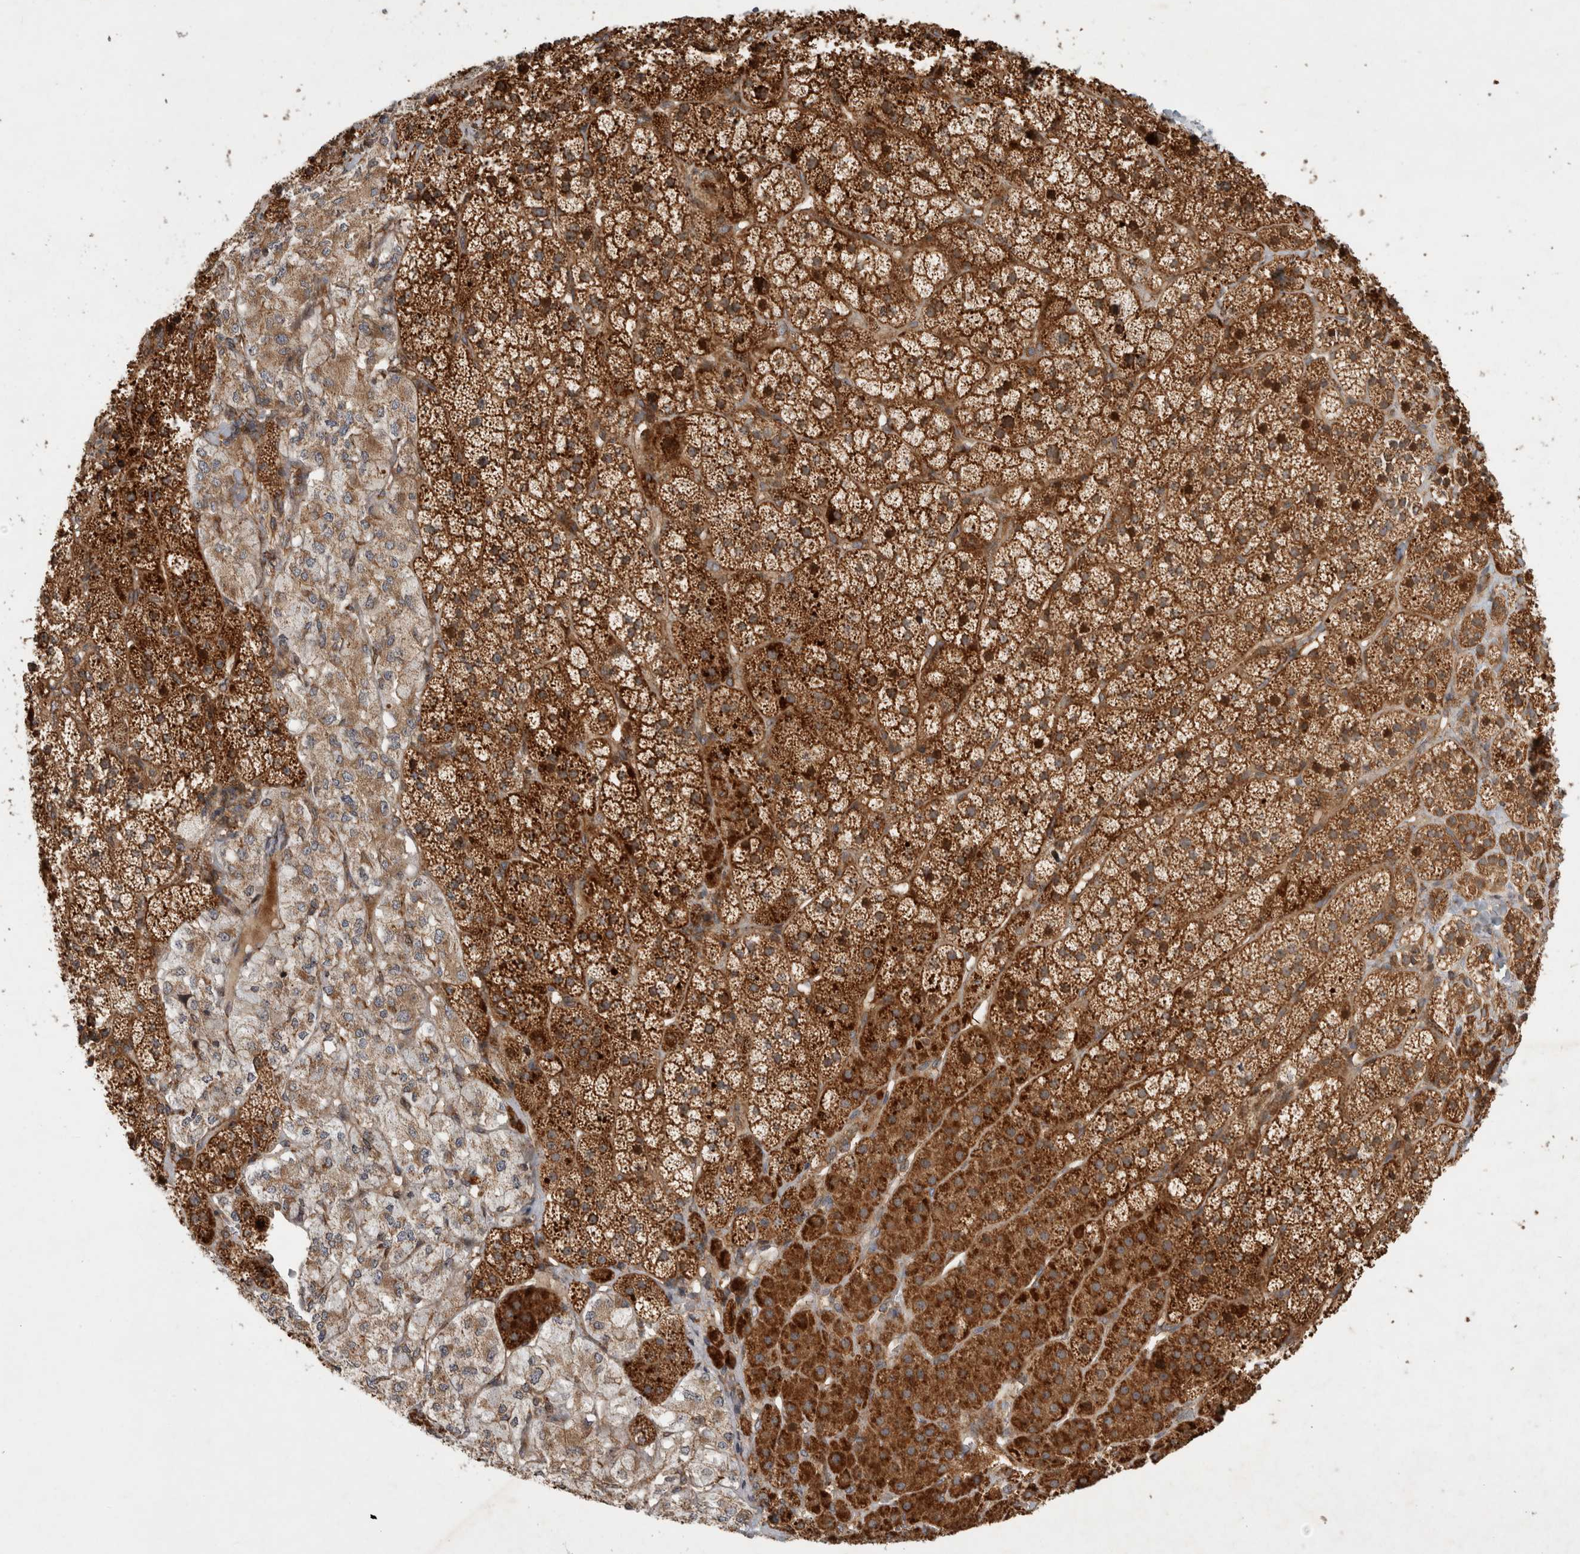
{"staining": {"intensity": "strong", "quantity": ">75%", "location": "cytoplasmic/membranous"}, "tissue": "adrenal gland", "cell_type": "Glandular cells", "image_type": "normal", "snomed": [{"axis": "morphology", "description": "Normal tissue, NOS"}, {"axis": "topography", "description": "Adrenal gland"}], "caption": "Immunohistochemical staining of benign human adrenal gland displays high levels of strong cytoplasmic/membranous staining in about >75% of glandular cells.", "gene": "TUBD1", "patient": {"sex": "female", "age": 44}}